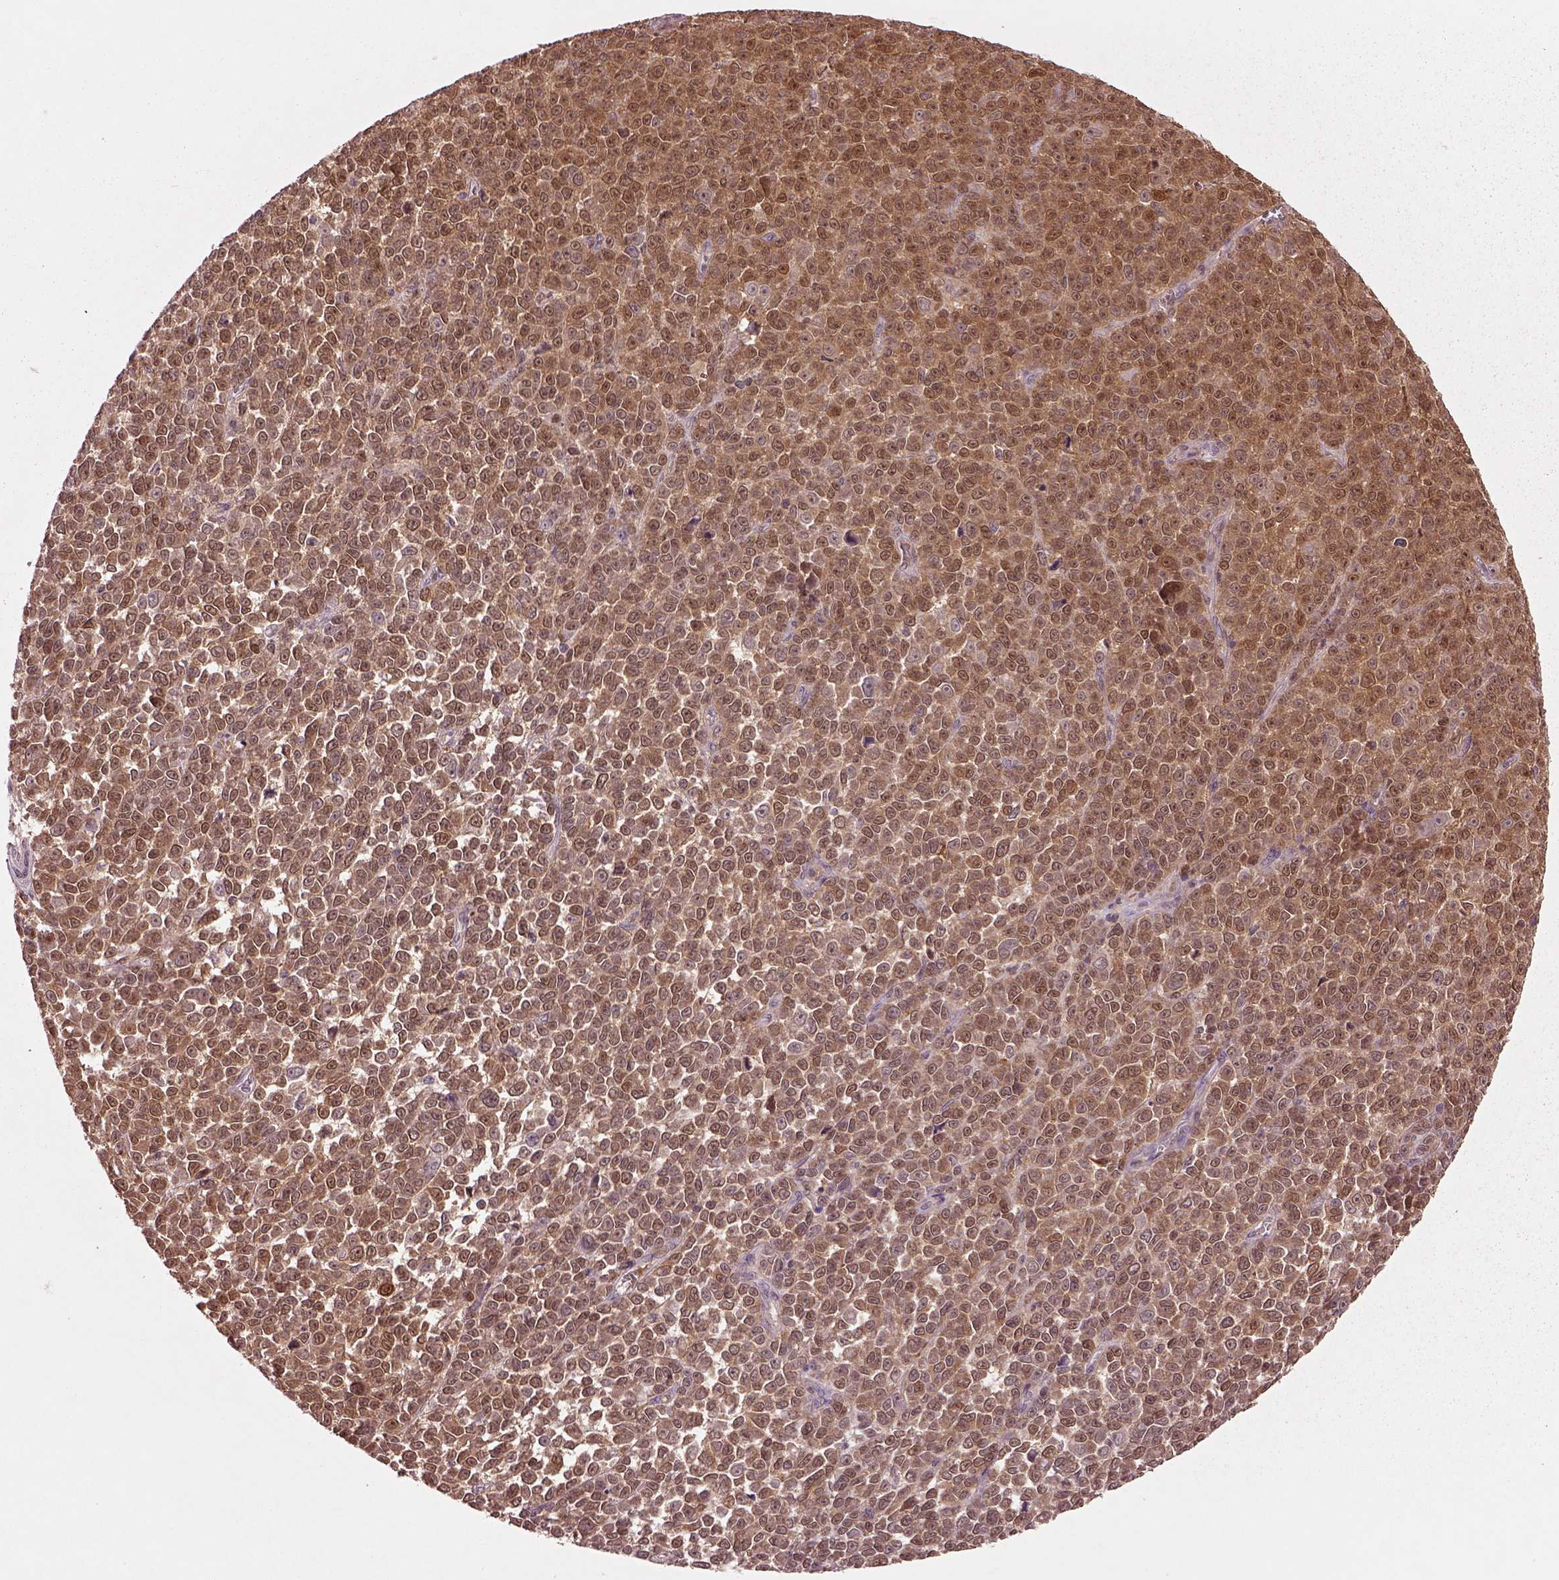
{"staining": {"intensity": "moderate", "quantity": ">75%", "location": "cytoplasmic/membranous"}, "tissue": "melanoma", "cell_type": "Tumor cells", "image_type": "cancer", "snomed": [{"axis": "morphology", "description": "Malignant melanoma, NOS"}, {"axis": "topography", "description": "Skin"}], "caption": "Protein analysis of malignant melanoma tissue demonstrates moderate cytoplasmic/membranous staining in about >75% of tumor cells. (Brightfield microscopy of DAB IHC at high magnification).", "gene": "MDP1", "patient": {"sex": "female", "age": 95}}